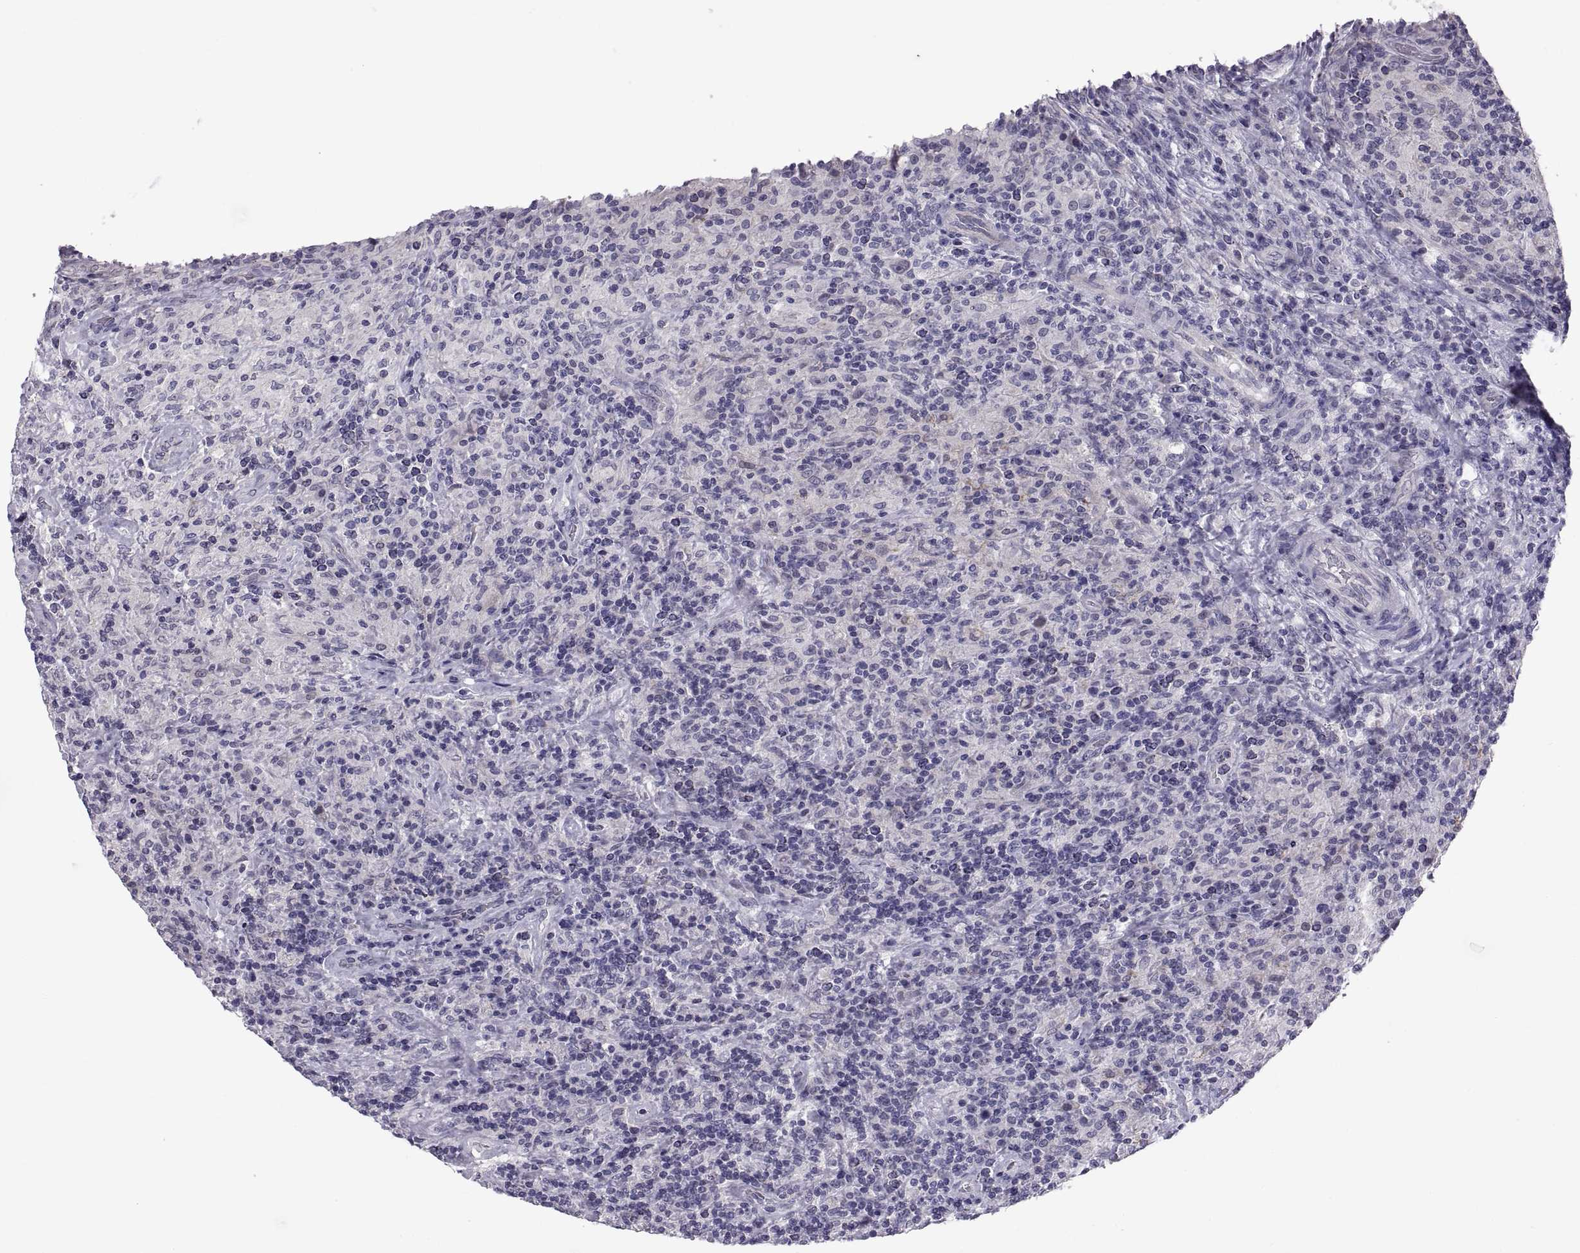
{"staining": {"intensity": "negative", "quantity": "none", "location": "none"}, "tissue": "lymphoma", "cell_type": "Tumor cells", "image_type": "cancer", "snomed": [{"axis": "morphology", "description": "Hodgkin's disease, NOS"}, {"axis": "topography", "description": "Lymph node"}], "caption": "Tumor cells show no significant staining in lymphoma.", "gene": "FAM170A", "patient": {"sex": "male", "age": 70}}